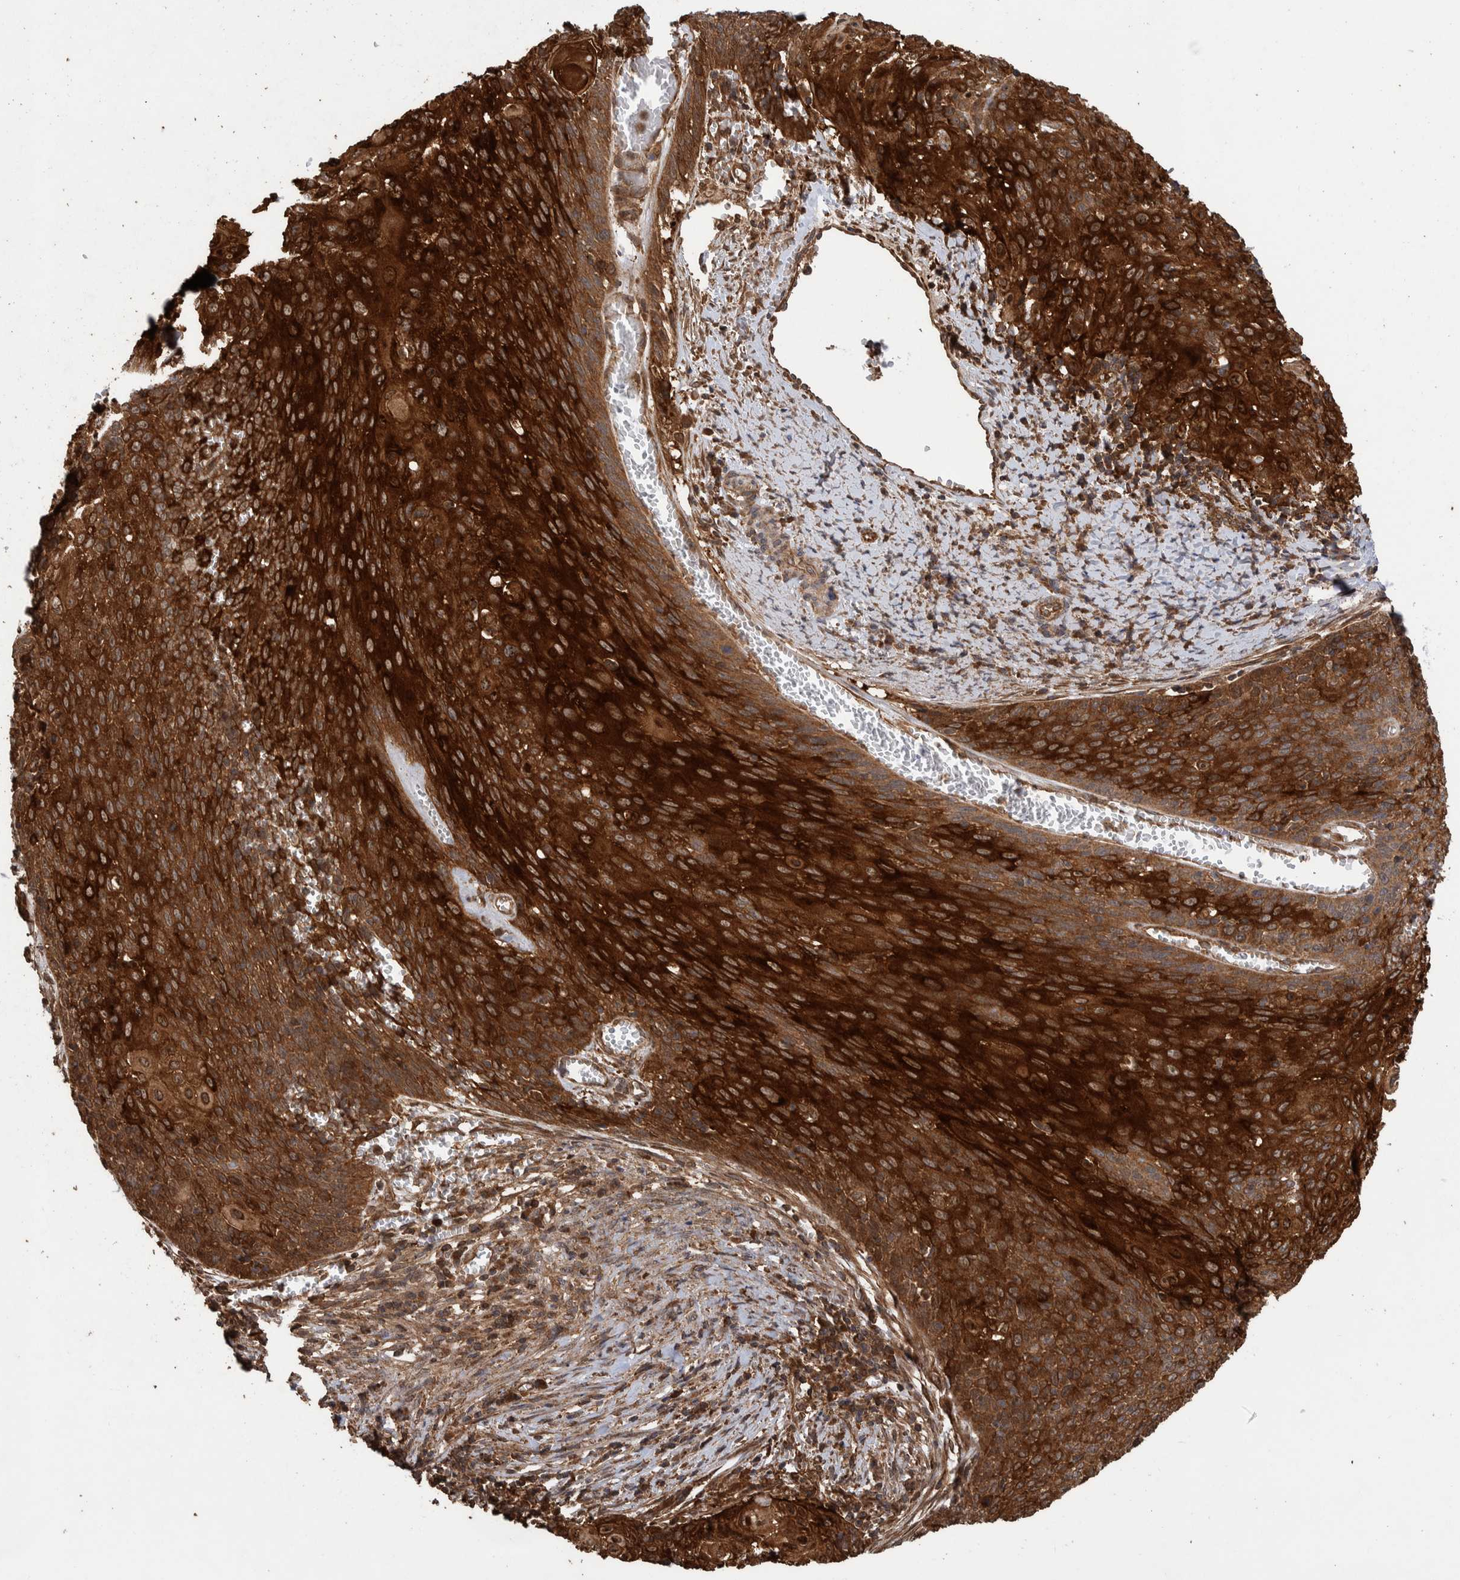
{"staining": {"intensity": "strong", "quantity": ">75%", "location": "cytoplasmic/membranous"}, "tissue": "cervical cancer", "cell_type": "Tumor cells", "image_type": "cancer", "snomed": [{"axis": "morphology", "description": "Squamous cell carcinoma, NOS"}, {"axis": "topography", "description": "Cervix"}], "caption": "Protein expression analysis of squamous cell carcinoma (cervical) shows strong cytoplasmic/membranous staining in about >75% of tumor cells. (DAB IHC, brown staining for protein, blue staining for nuclei).", "gene": "TRIM16", "patient": {"sex": "female", "age": 39}}